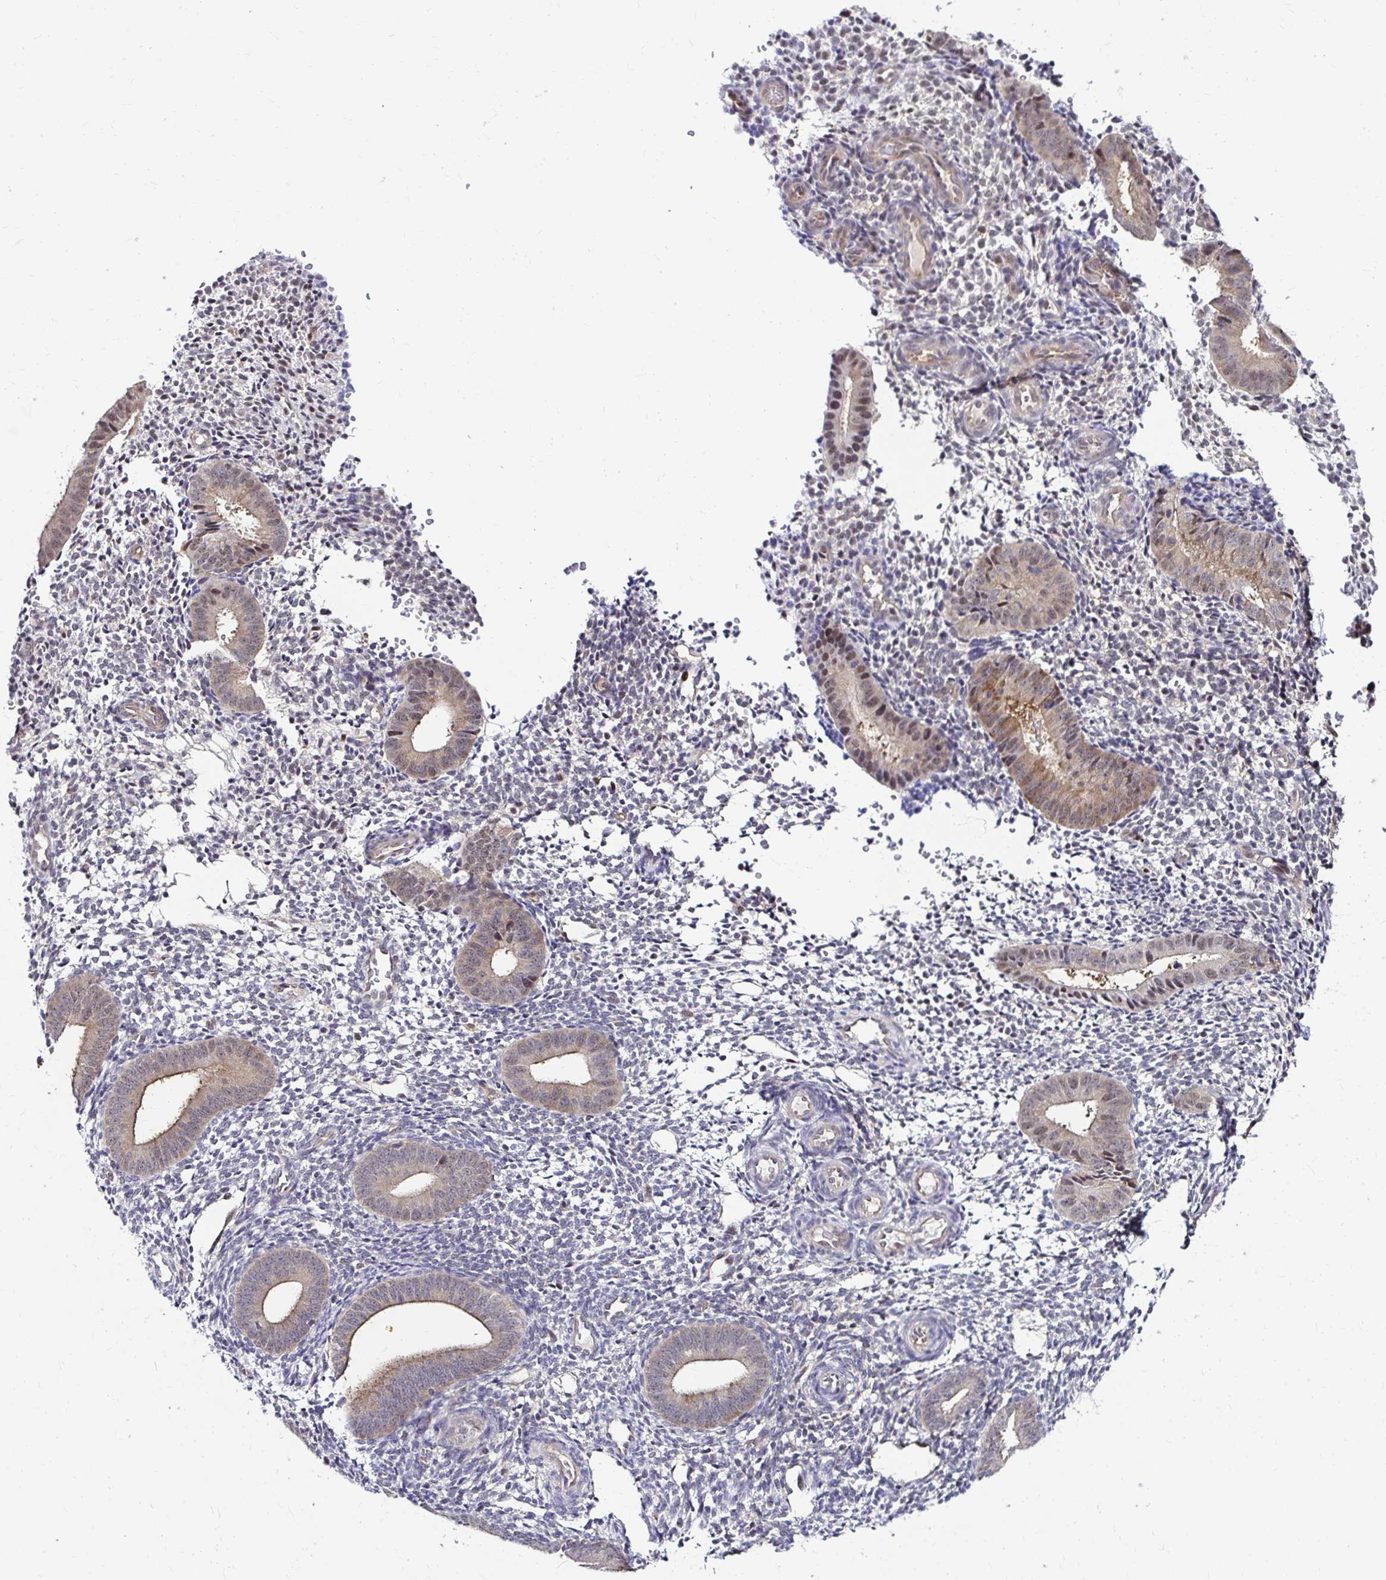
{"staining": {"intensity": "negative", "quantity": "none", "location": "none"}, "tissue": "endometrium", "cell_type": "Cells in endometrial stroma", "image_type": "normal", "snomed": [{"axis": "morphology", "description": "Normal tissue, NOS"}, {"axis": "topography", "description": "Endometrium"}], "caption": "An immunohistochemistry photomicrograph of unremarkable endometrium is shown. There is no staining in cells in endometrial stroma of endometrium.", "gene": "PSMD3", "patient": {"sex": "female", "age": 40}}